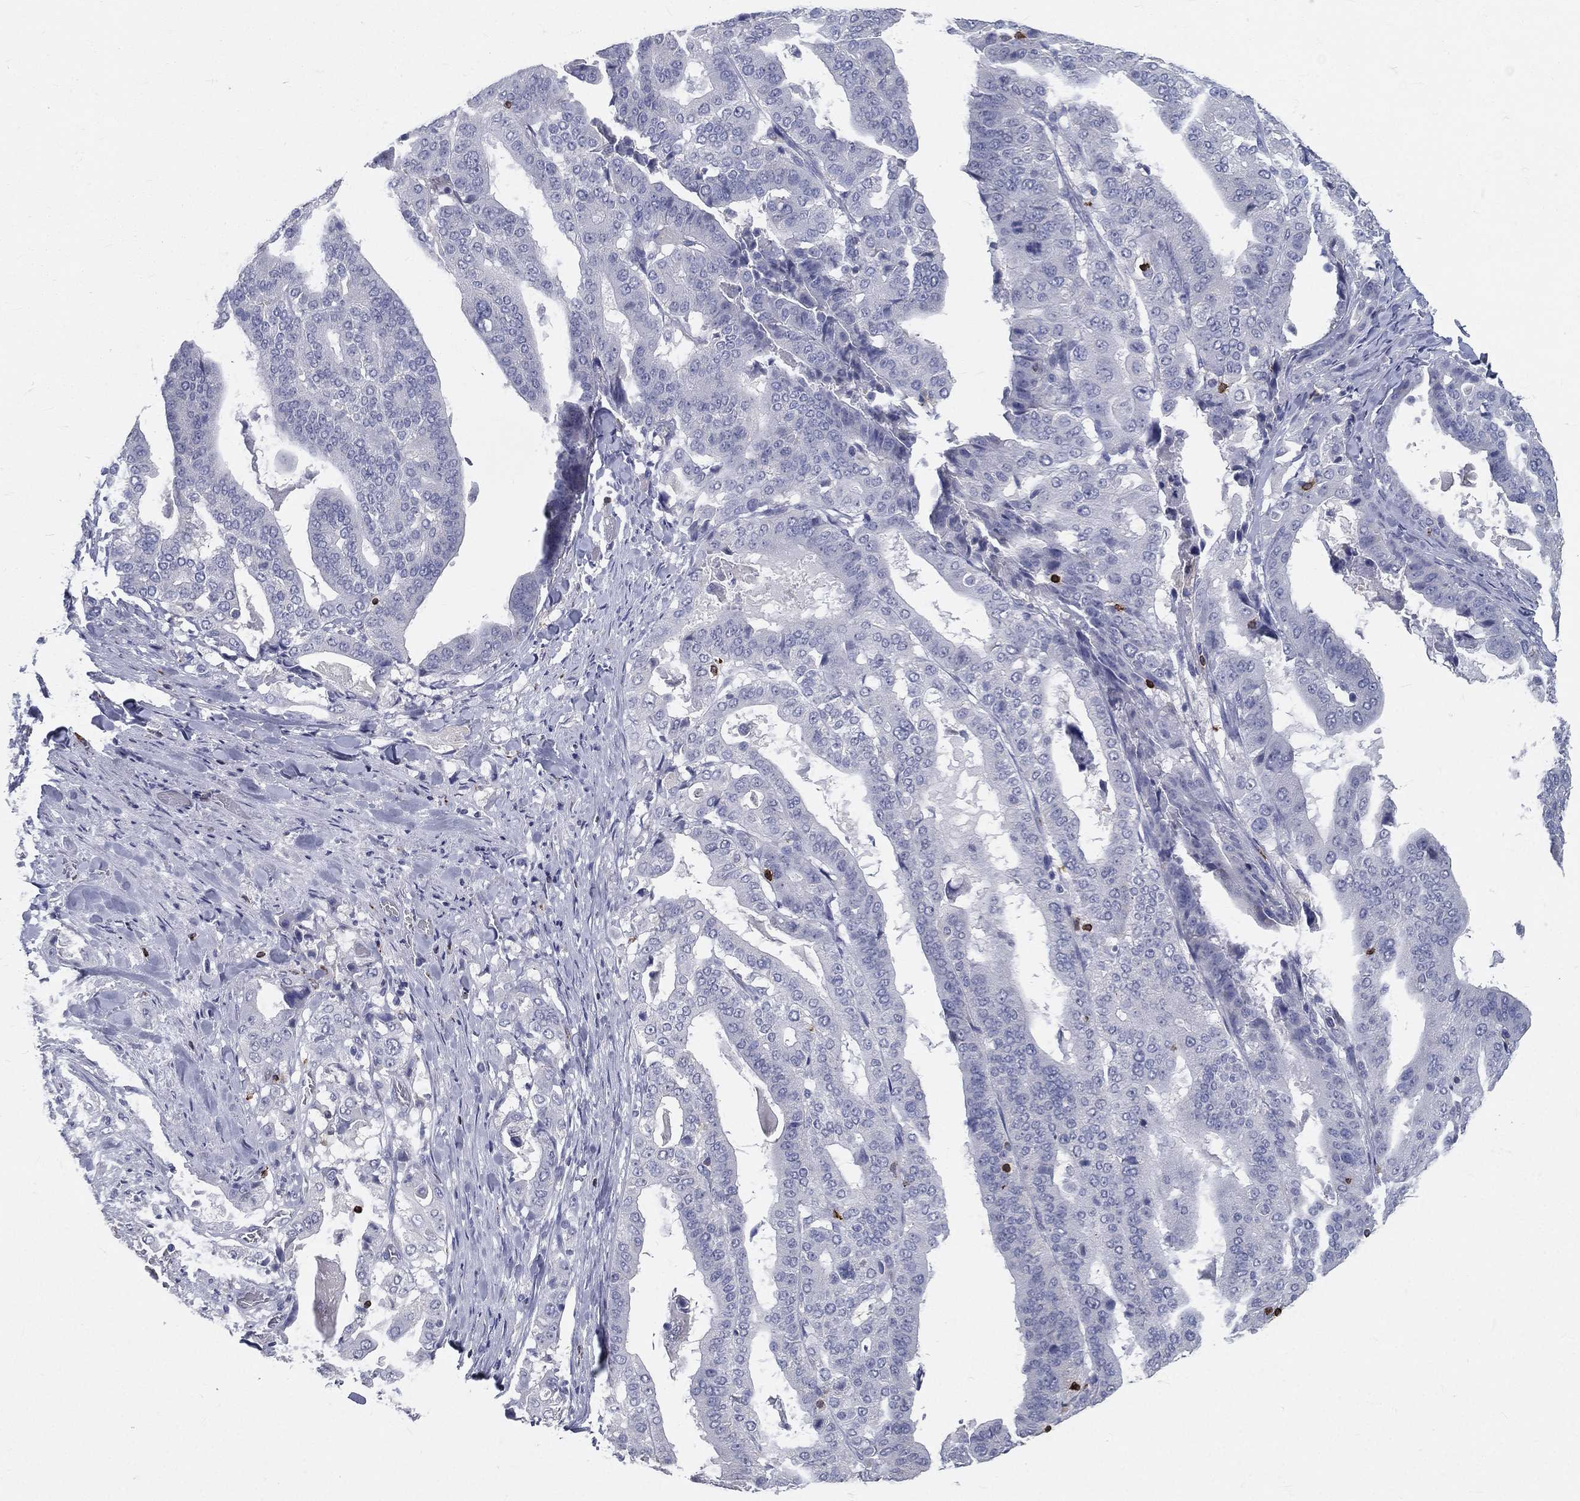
{"staining": {"intensity": "negative", "quantity": "none", "location": "none"}, "tissue": "stomach cancer", "cell_type": "Tumor cells", "image_type": "cancer", "snomed": [{"axis": "morphology", "description": "Adenocarcinoma, NOS"}, {"axis": "topography", "description": "Stomach"}], "caption": "Tumor cells are negative for brown protein staining in stomach cancer. (DAB (3,3'-diaminobenzidine) immunohistochemistry with hematoxylin counter stain).", "gene": "CTSW", "patient": {"sex": "male", "age": 48}}